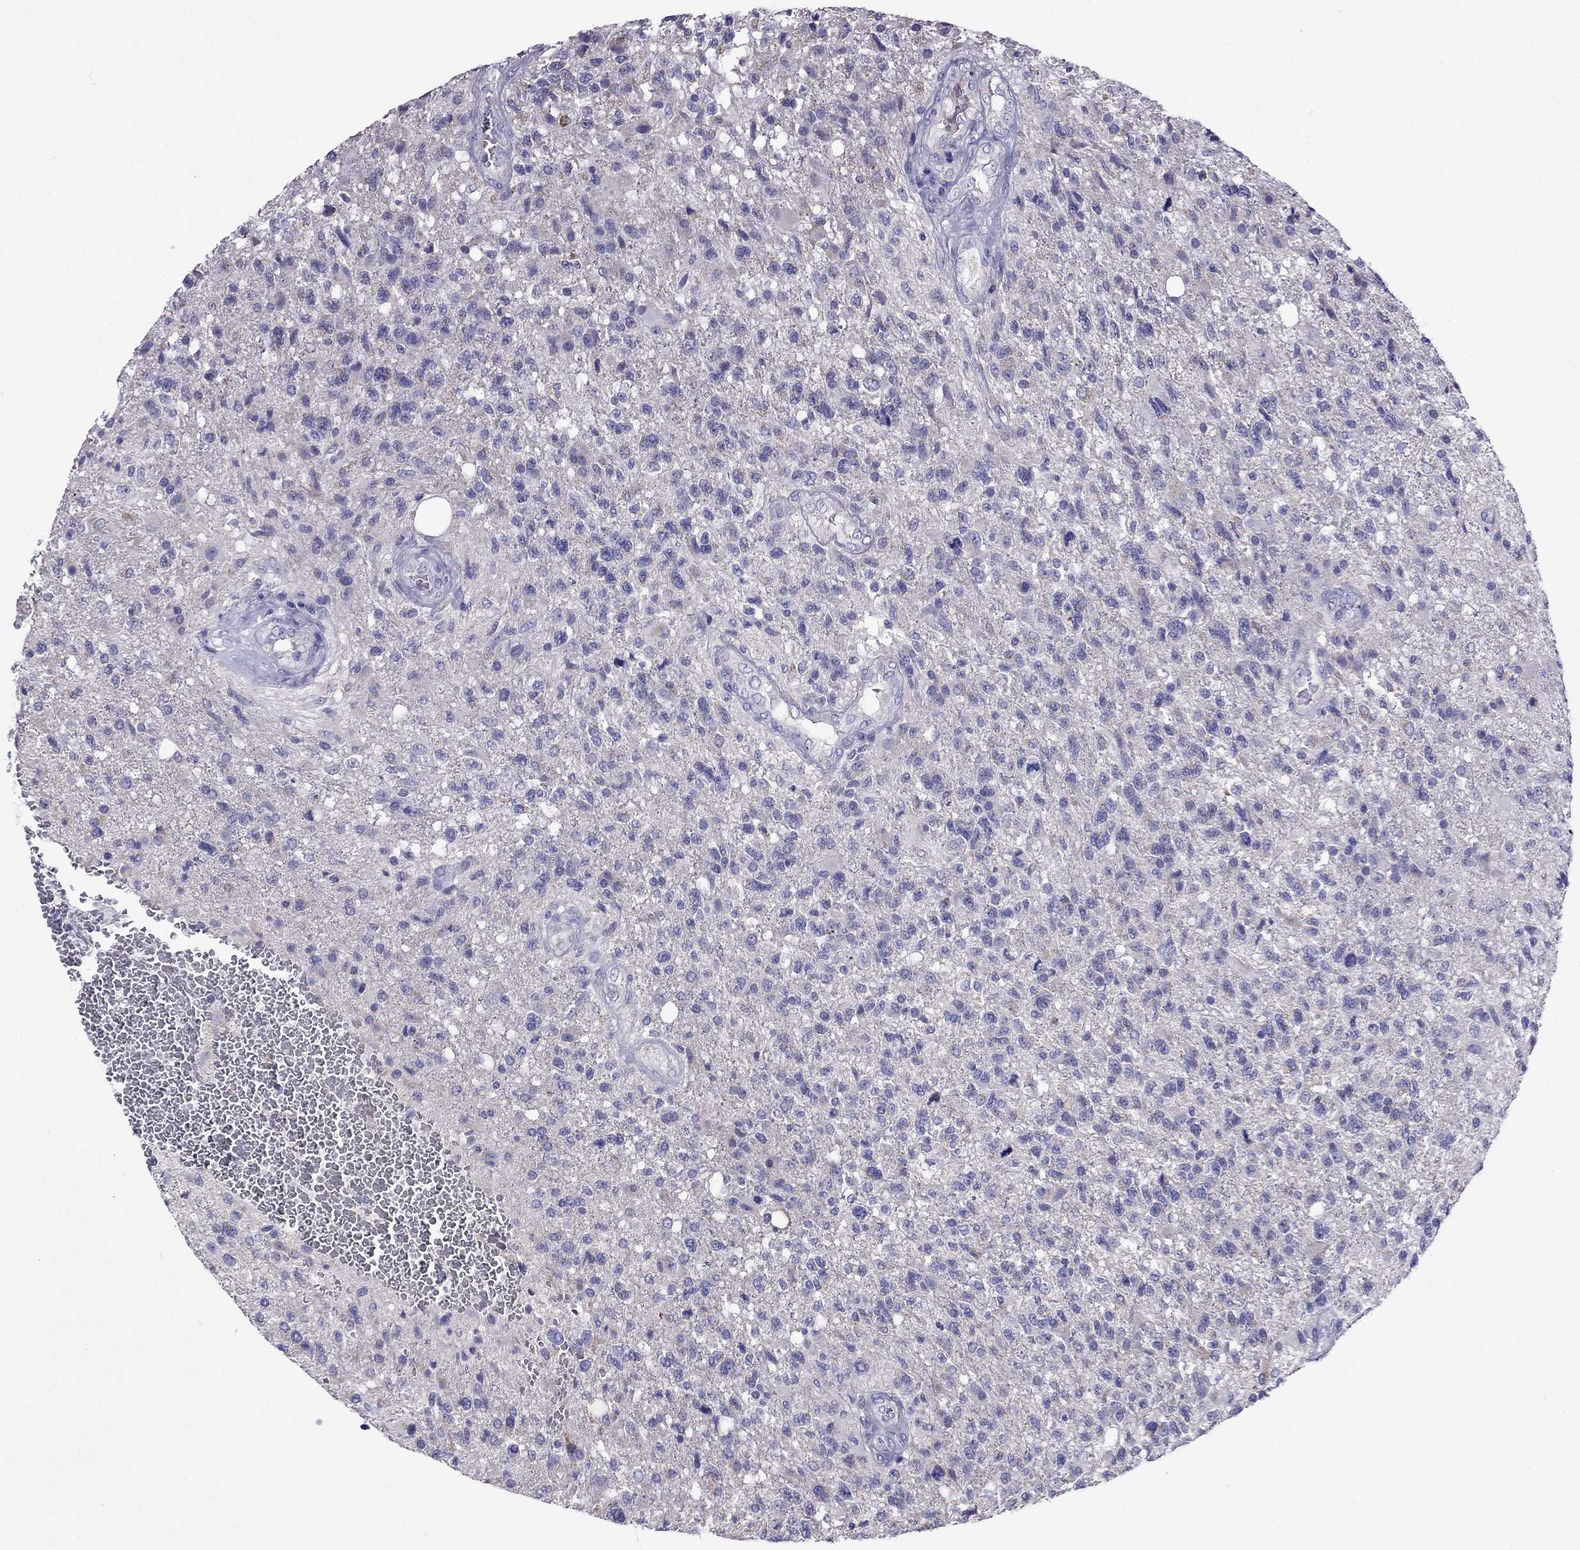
{"staining": {"intensity": "negative", "quantity": "none", "location": "none"}, "tissue": "glioma", "cell_type": "Tumor cells", "image_type": "cancer", "snomed": [{"axis": "morphology", "description": "Glioma, malignant, High grade"}, {"axis": "topography", "description": "Brain"}], "caption": "Immunohistochemistry of high-grade glioma (malignant) reveals no positivity in tumor cells.", "gene": "DSC1", "patient": {"sex": "male", "age": 56}}